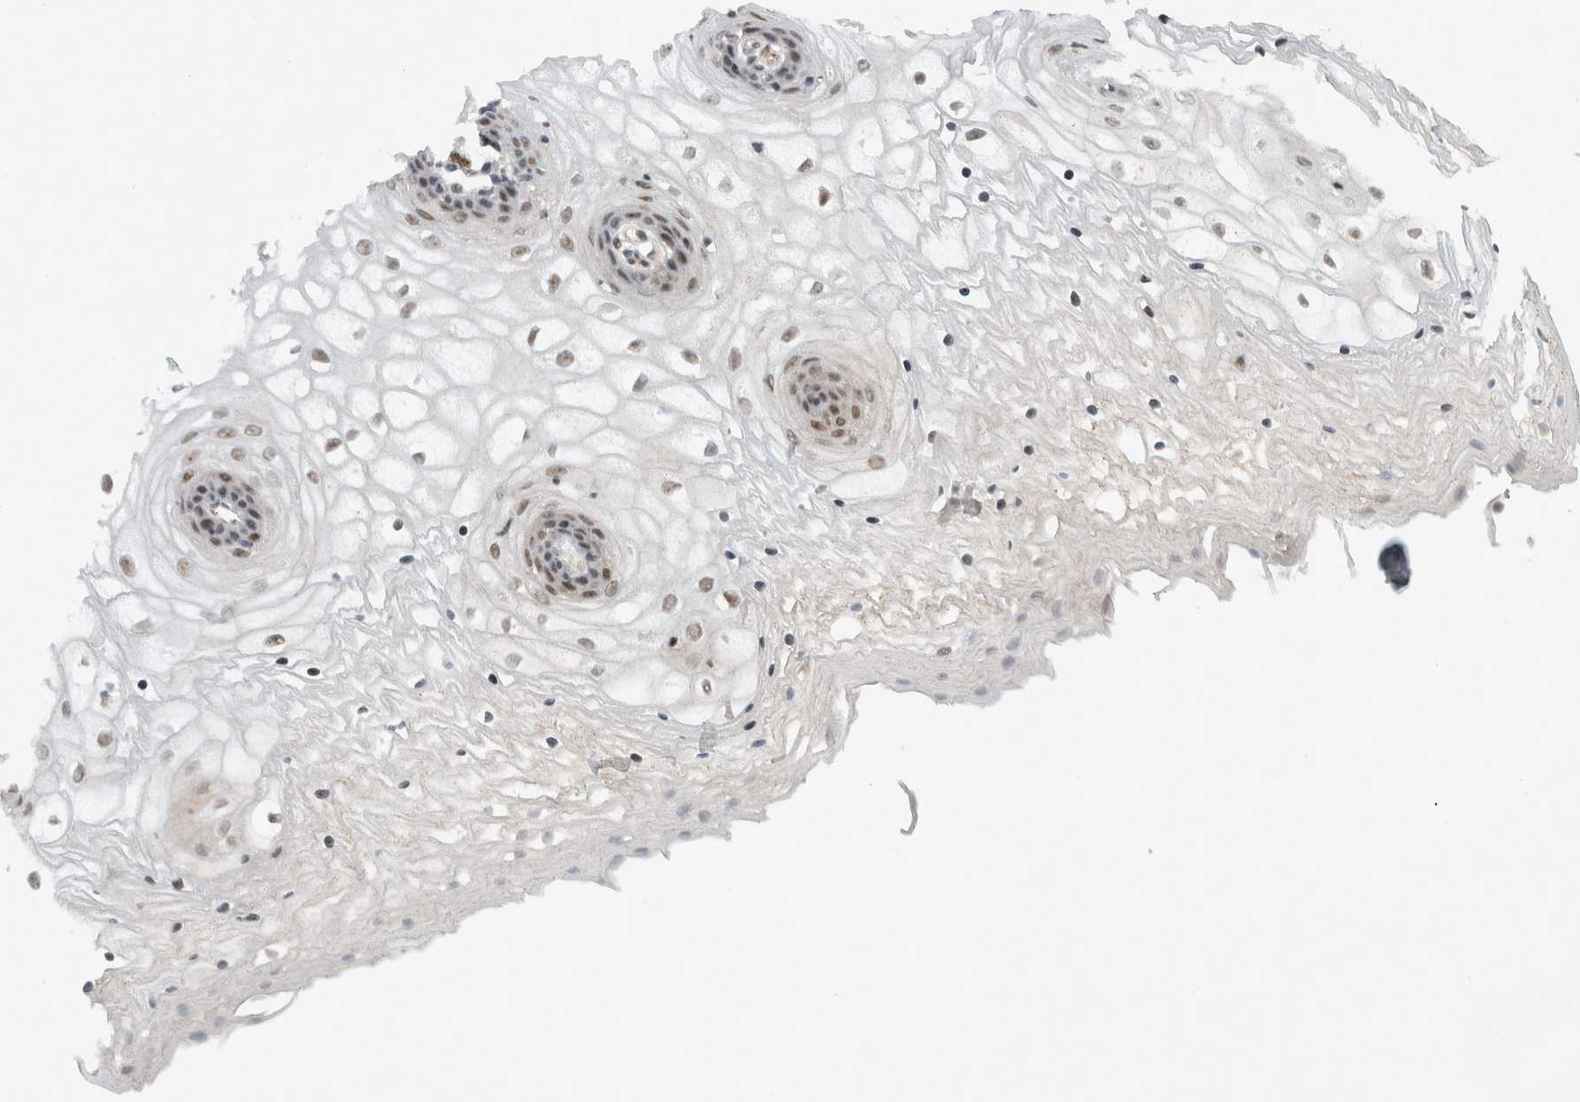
{"staining": {"intensity": "moderate", "quantity": "25%-75%", "location": "nuclear"}, "tissue": "vagina", "cell_type": "Squamous epithelial cells", "image_type": "normal", "snomed": [{"axis": "morphology", "description": "Normal tissue, NOS"}, {"axis": "topography", "description": "Vagina"}], "caption": "Squamous epithelial cells display medium levels of moderate nuclear staining in approximately 25%-75% of cells in normal vagina.", "gene": "ZFP91", "patient": {"sex": "female", "age": 34}}